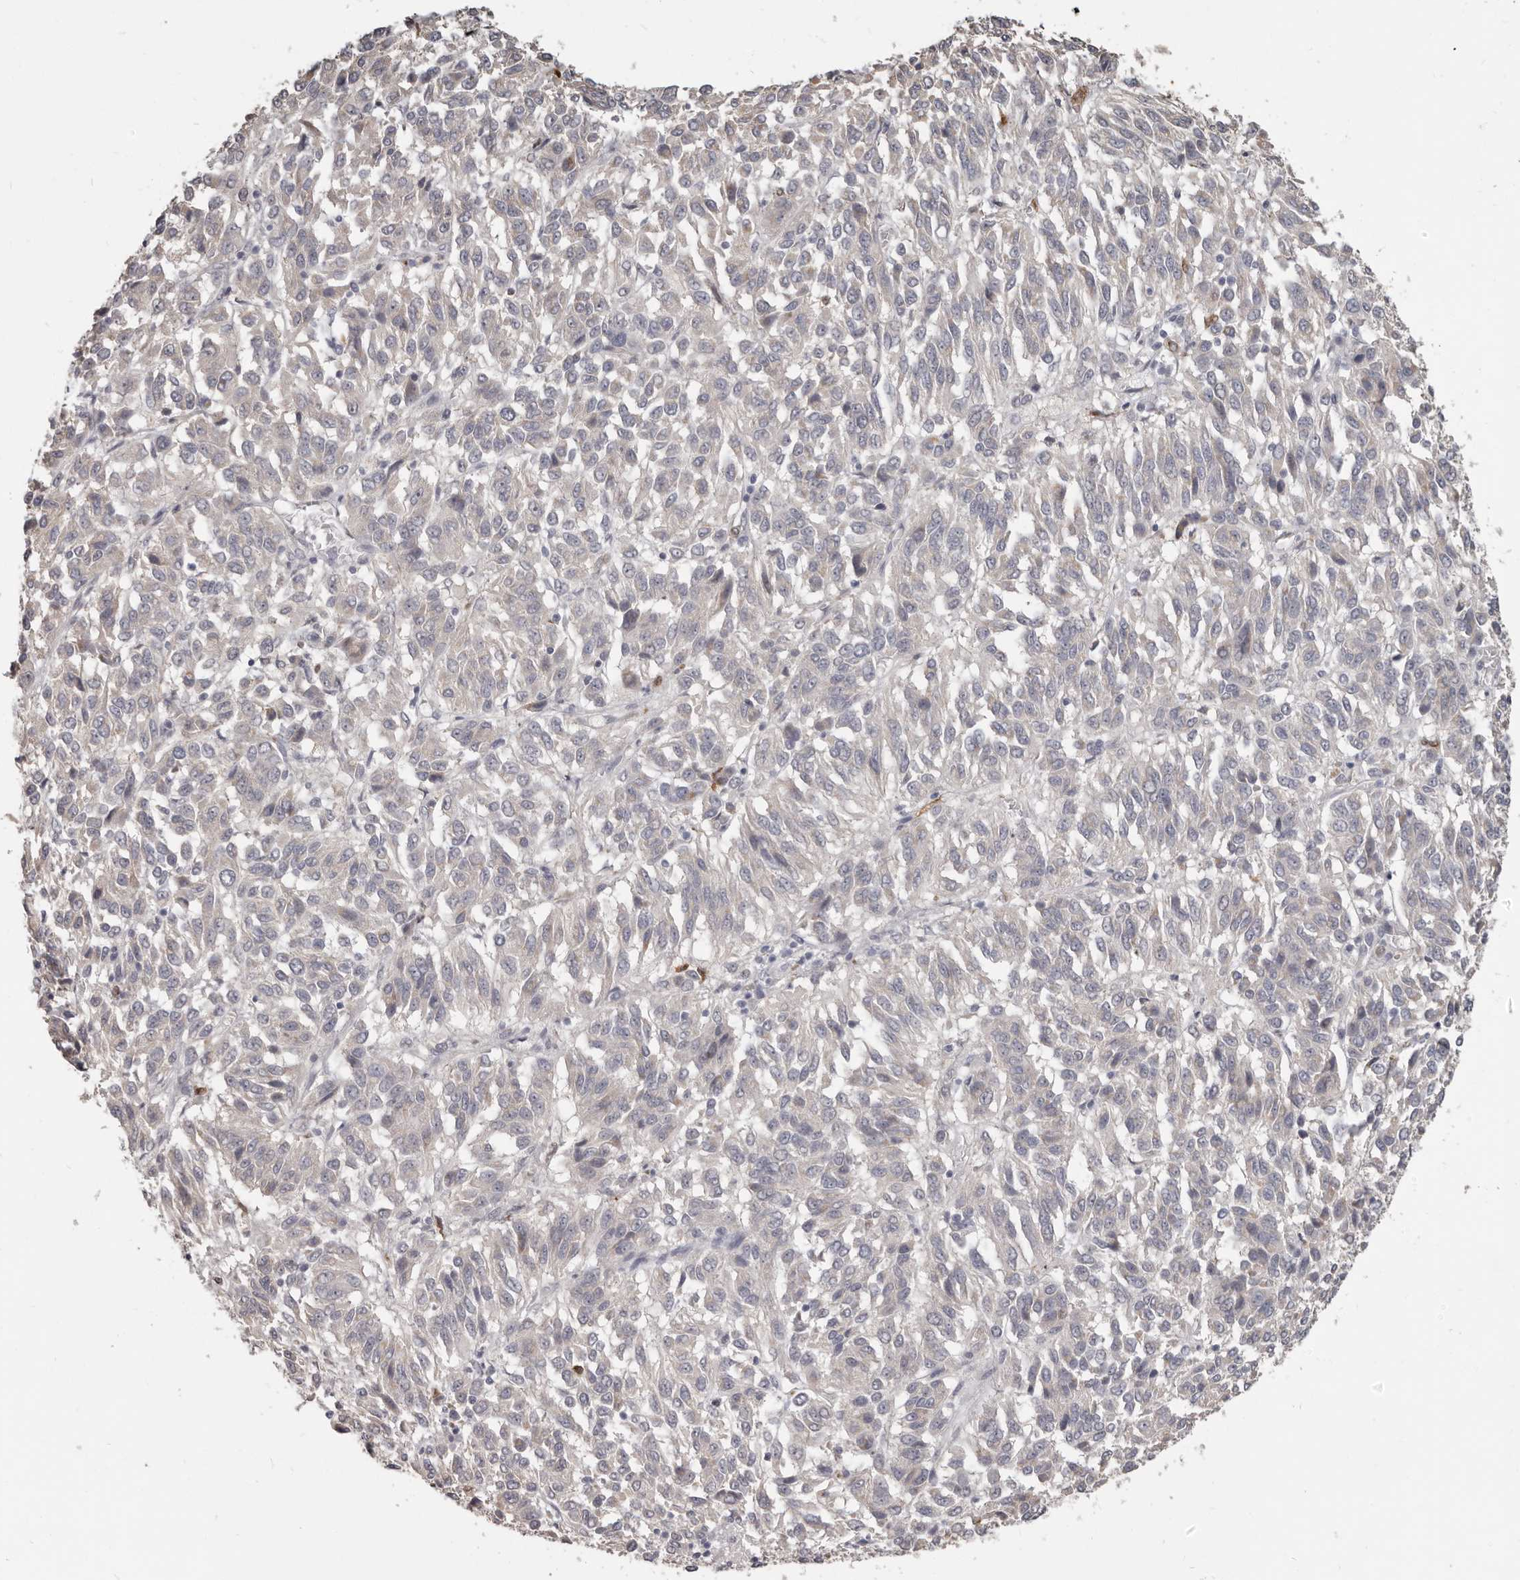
{"staining": {"intensity": "negative", "quantity": "none", "location": "none"}, "tissue": "melanoma", "cell_type": "Tumor cells", "image_type": "cancer", "snomed": [{"axis": "morphology", "description": "Malignant melanoma, Metastatic site"}, {"axis": "topography", "description": "Lung"}], "caption": "Micrograph shows no protein positivity in tumor cells of melanoma tissue. (DAB immunohistochemistry (IHC), high magnification).", "gene": "GPR157", "patient": {"sex": "male", "age": 64}}